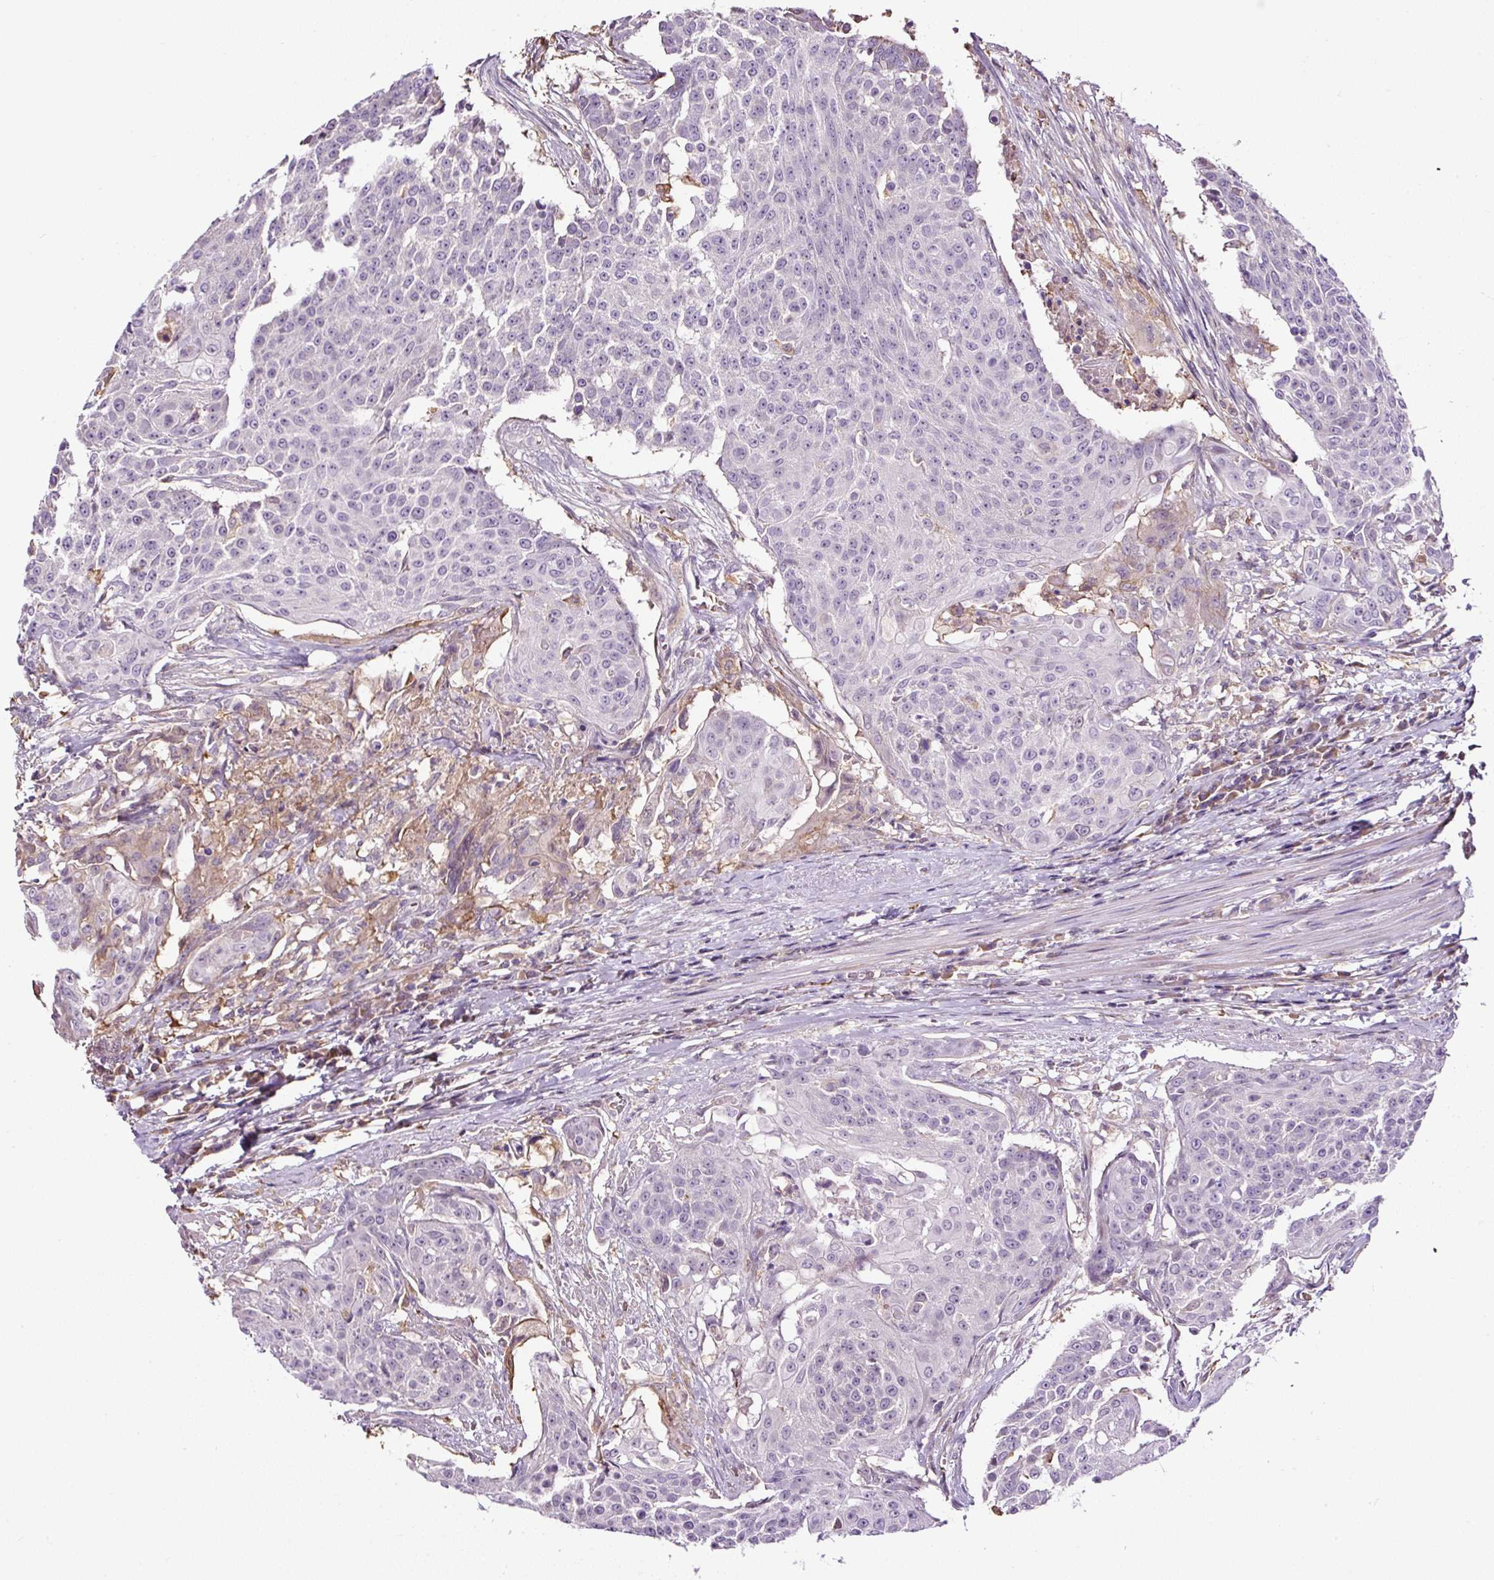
{"staining": {"intensity": "negative", "quantity": "none", "location": "none"}, "tissue": "urothelial cancer", "cell_type": "Tumor cells", "image_type": "cancer", "snomed": [{"axis": "morphology", "description": "Urothelial carcinoma, High grade"}, {"axis": "topography", "description": "Urinary bladder"}], "caption": "Immunohistochemistry (IHC) micrograph of urothelial carcinoma (high-grade) stained for a protein (brown), which displays no staining in tumor cells. (DAB immunohistochemistry (IHC) with hematoxylin counter stain).", "gene": "LRRC24", "patient": {"sex": "female", "age": 63}}